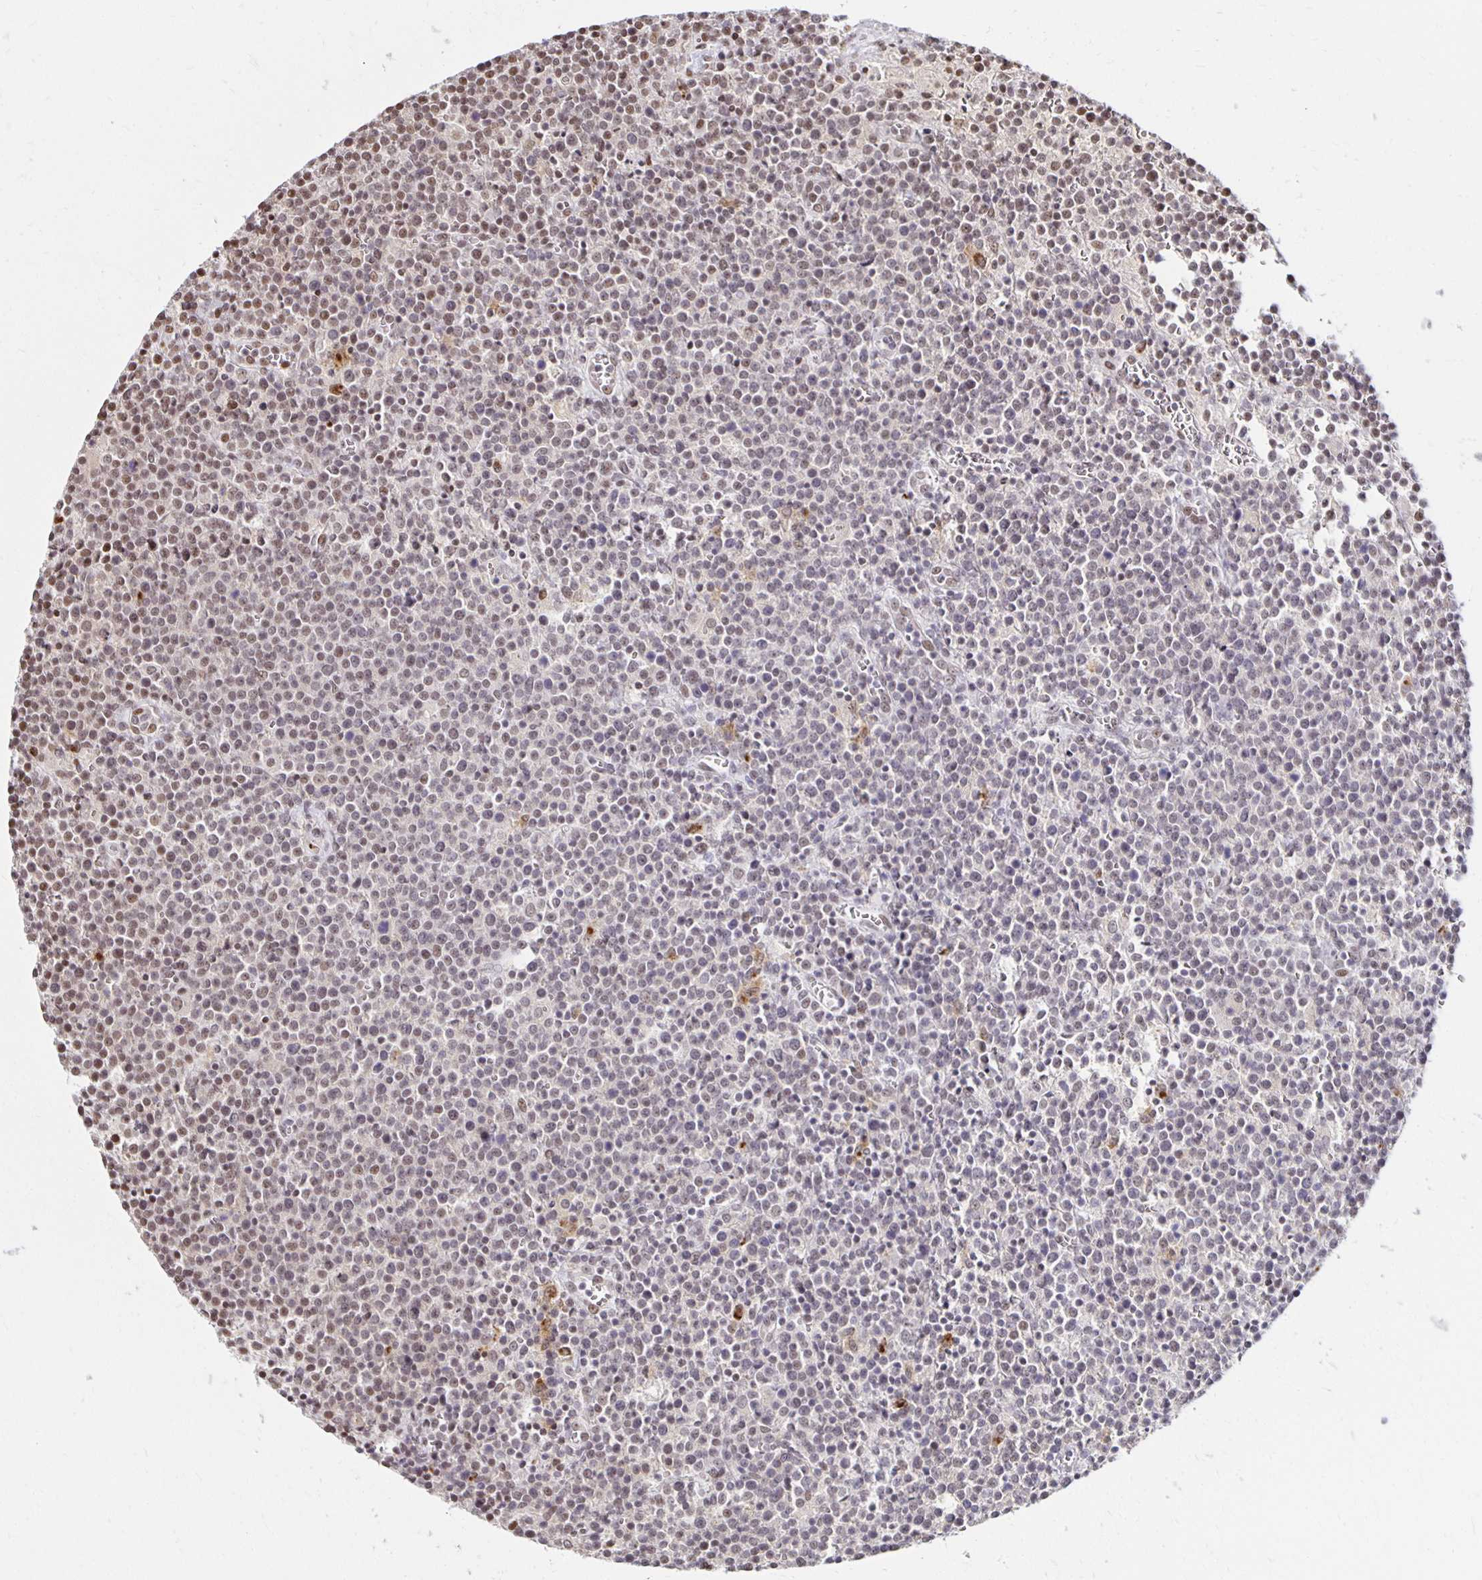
{"staining": {"intensity": "moderate", "quantity": "25%-75%", "location": "nuclear"}, "tissue": "lymphoma", "cell_type": "Tumor cells", "image_type": "cancer", "snomed": [{"axis": "morphology", "description": "Malignant lymphoma, non-Hodgkin's type, High grade"}, {"axis": "topography", "description": "Lymph node"}], "caption": "A photomicrograph of human high-grade malignant lymphoma, non-Hodgkin's type stained for a protein exhibits moderate nuclear brown staining in tumor cells.", "gene": "ZNF579", "patient": {"sex": "male", "age": 61}}